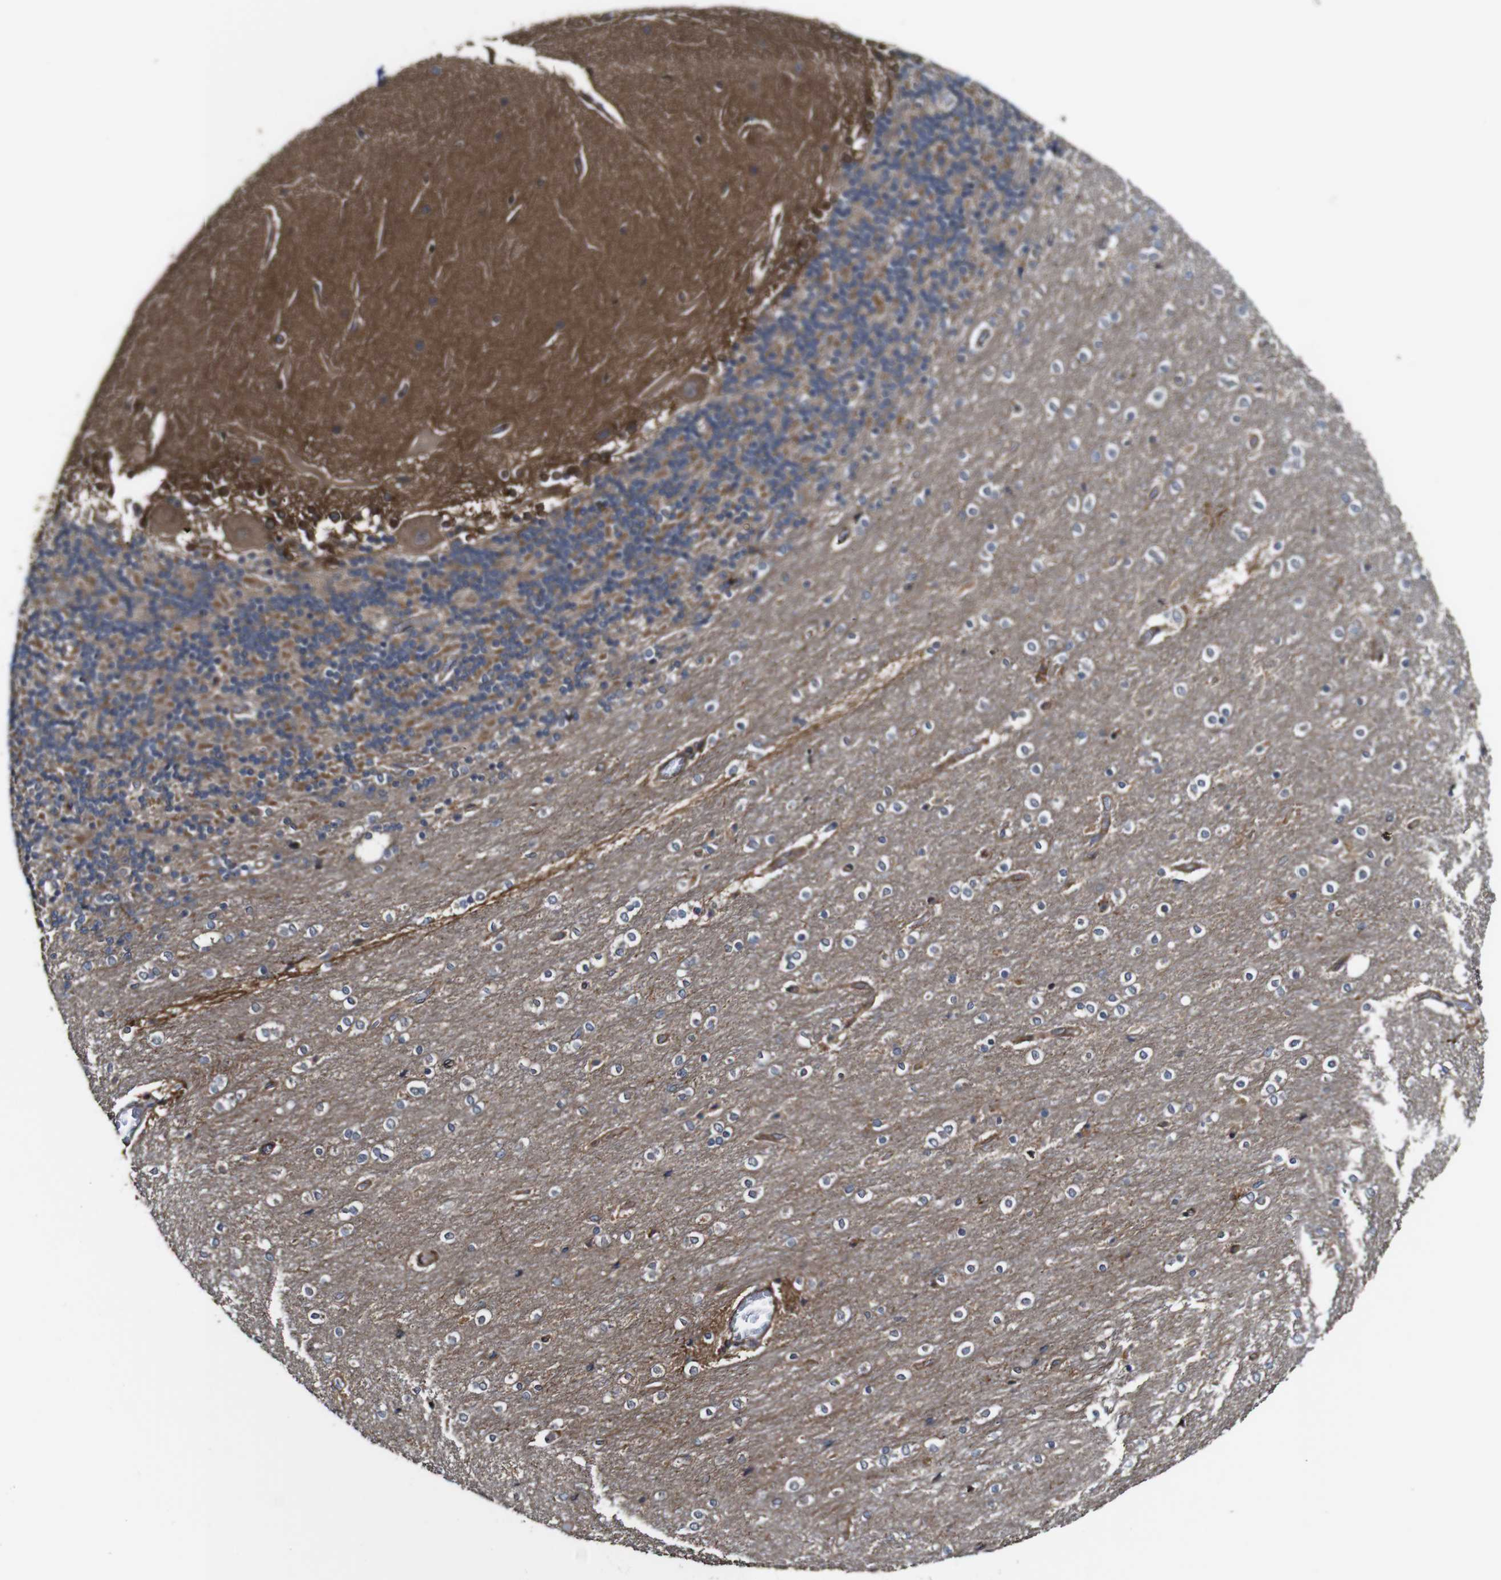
{"staining": {"intensity": "moderate", "quantity": ">75%", "location": "cytoplasmic/membranous"}, "tissue": "cerebellum", "cell_type": "Cells in granular layer", "image_type": "normal", "snomed": [{"axis": "morphology", "description": "Normal tissue, NOS"}, {"axis": "topography", "description": "Cerebellum"}], "caption": "Immunohistochemical staining of benign cerebellum exhibits >75% levels of moderate cytoplasmic/membranous protein staining in approximately >75% of cells in granular layer.", "gene": "TNIK", "patient": {"sex": "female", "age": 54}}